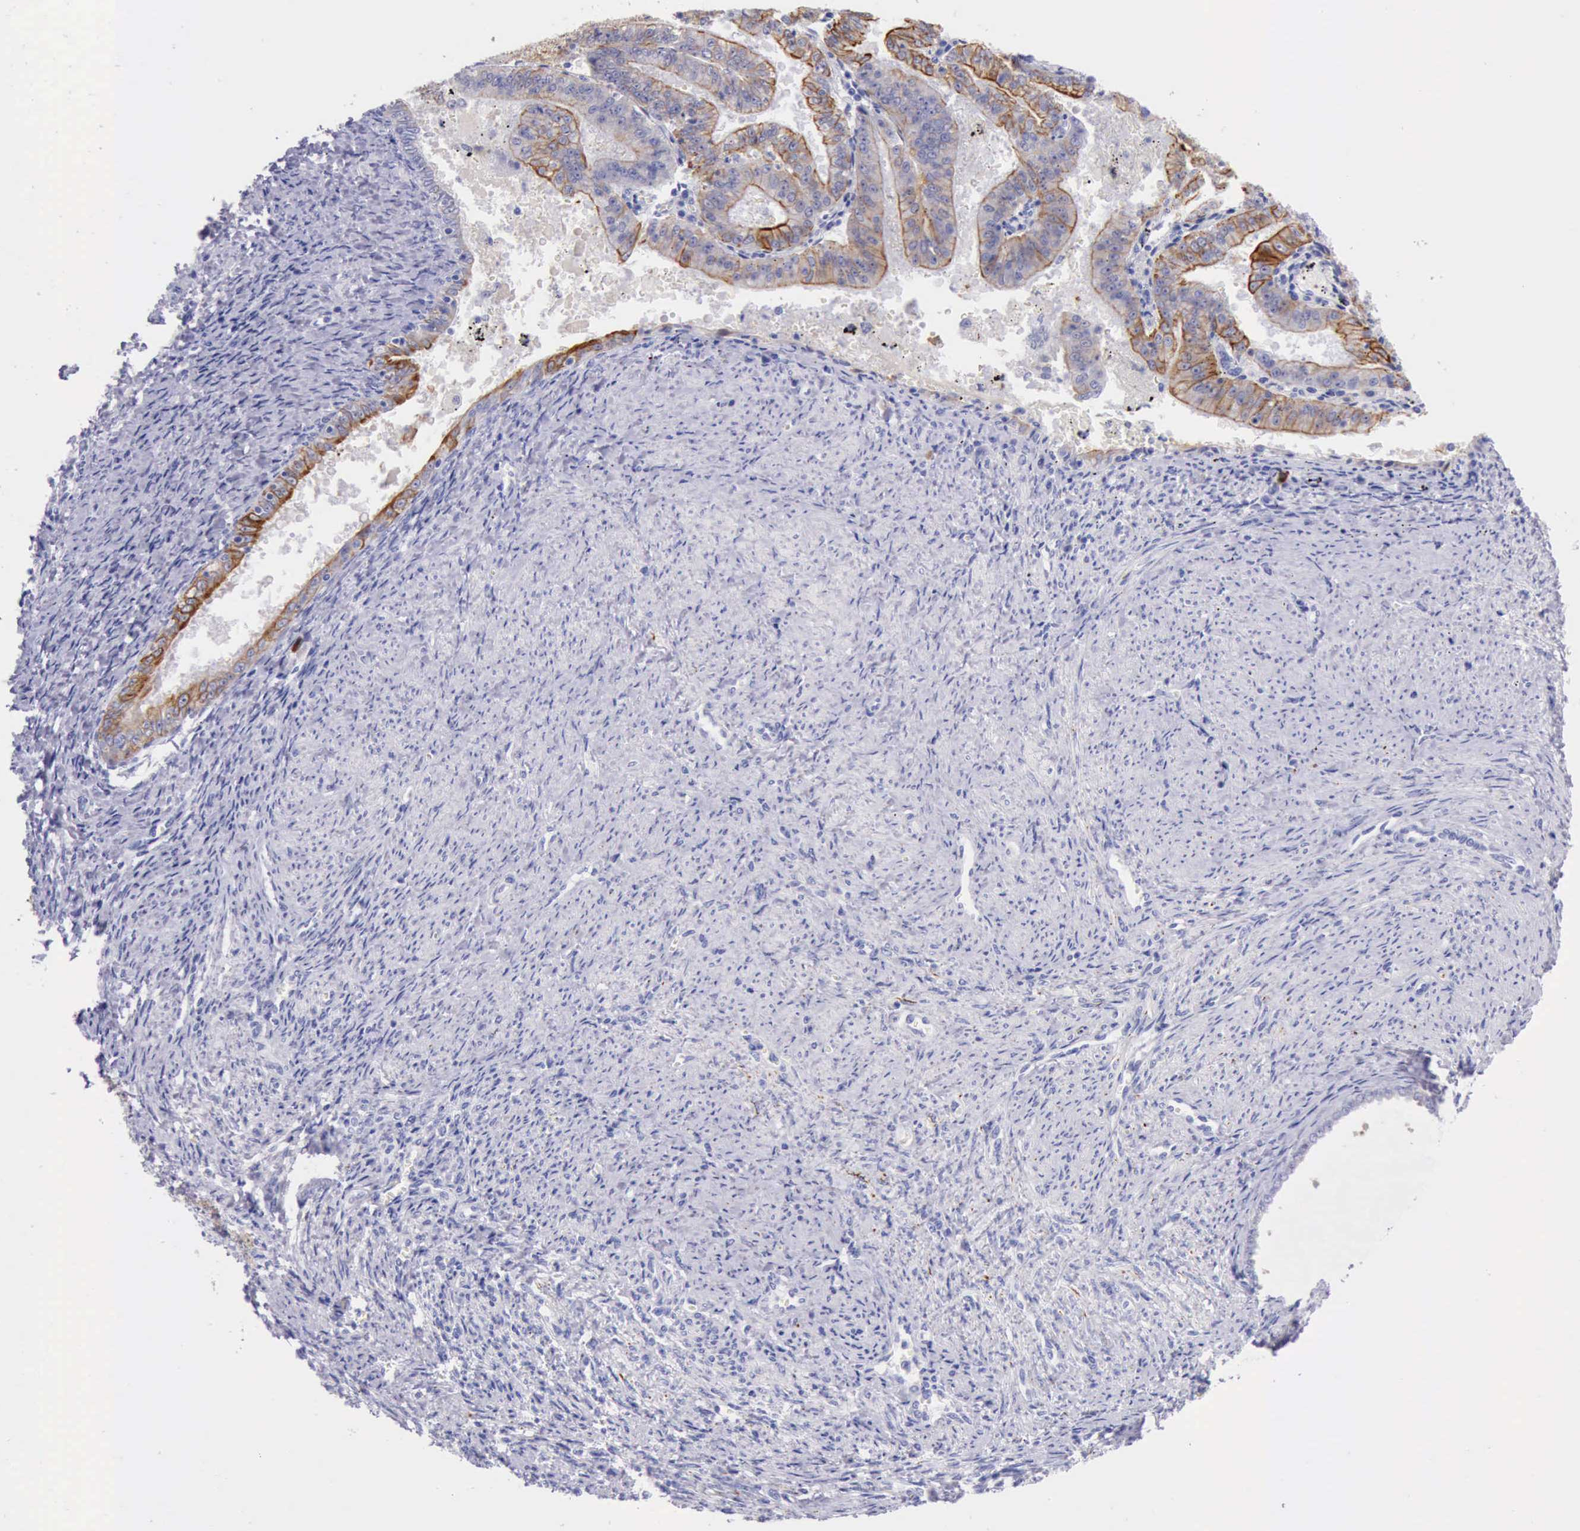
{"staining": {"intensity": "moderate", "quantity": "25%-75%", "location": "cytoplasmic/membranous"}, "tissue": "endometrial cancer", "cell_type": "Tumor cells", "image_type": "cancer", "snomed": [{"axis": "morphology", "description": "Adenocarcinoma, NOS"}, {"axis": "topography", "description": "Endometrium"}], "caption": "This micrograph exhibits endometrial adenocarcinoma stained with IHC to label a protein in brown. The cytoplasmic/membranous of tumor cells show moderate positivity for the protein. Nuclei are counter-stained blue.", "gene": "KRT8", "patient": {"sex": "female", "age": 66}}